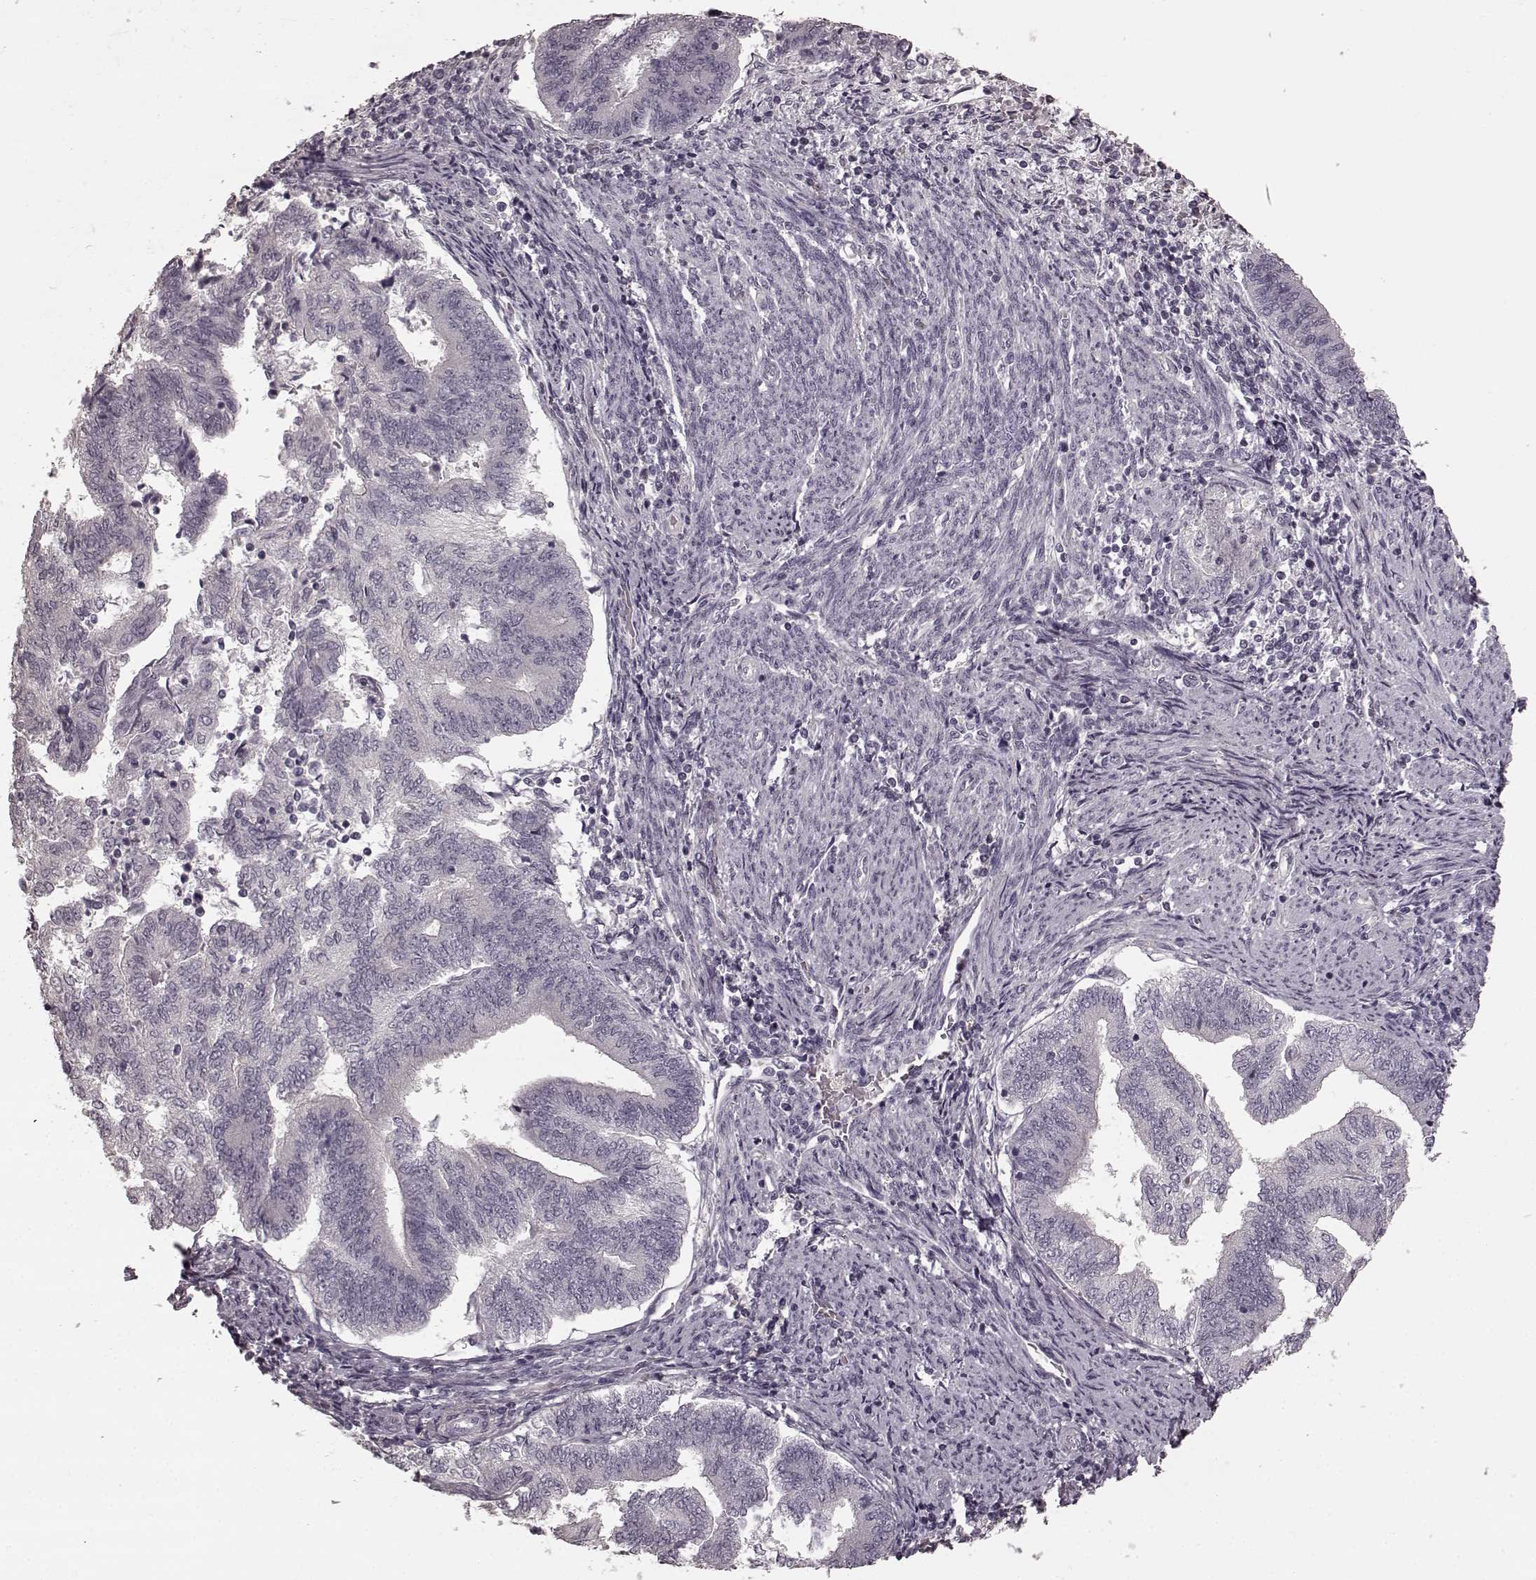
{"staining": {"intensity": "negative", "quantity": "none", "location": "none"}, "tissue": "endometrial cancer", "cell_type": "Tumor cells", "image_type": "cancer", "snomed": [{"axis": "morphology", "description": "Adenocarcinoma, NOS"}, {"axis": "topography", "description": "Endometrium"}], "caption": "DAB (3,3'-diaminobenzidine) immunohistochemical staining of adenocarcinoma (endometrial) shows no significant expression in tumor cells.", "gene": "PRKCE", "patient": {"sex": "female", "age": 65}}